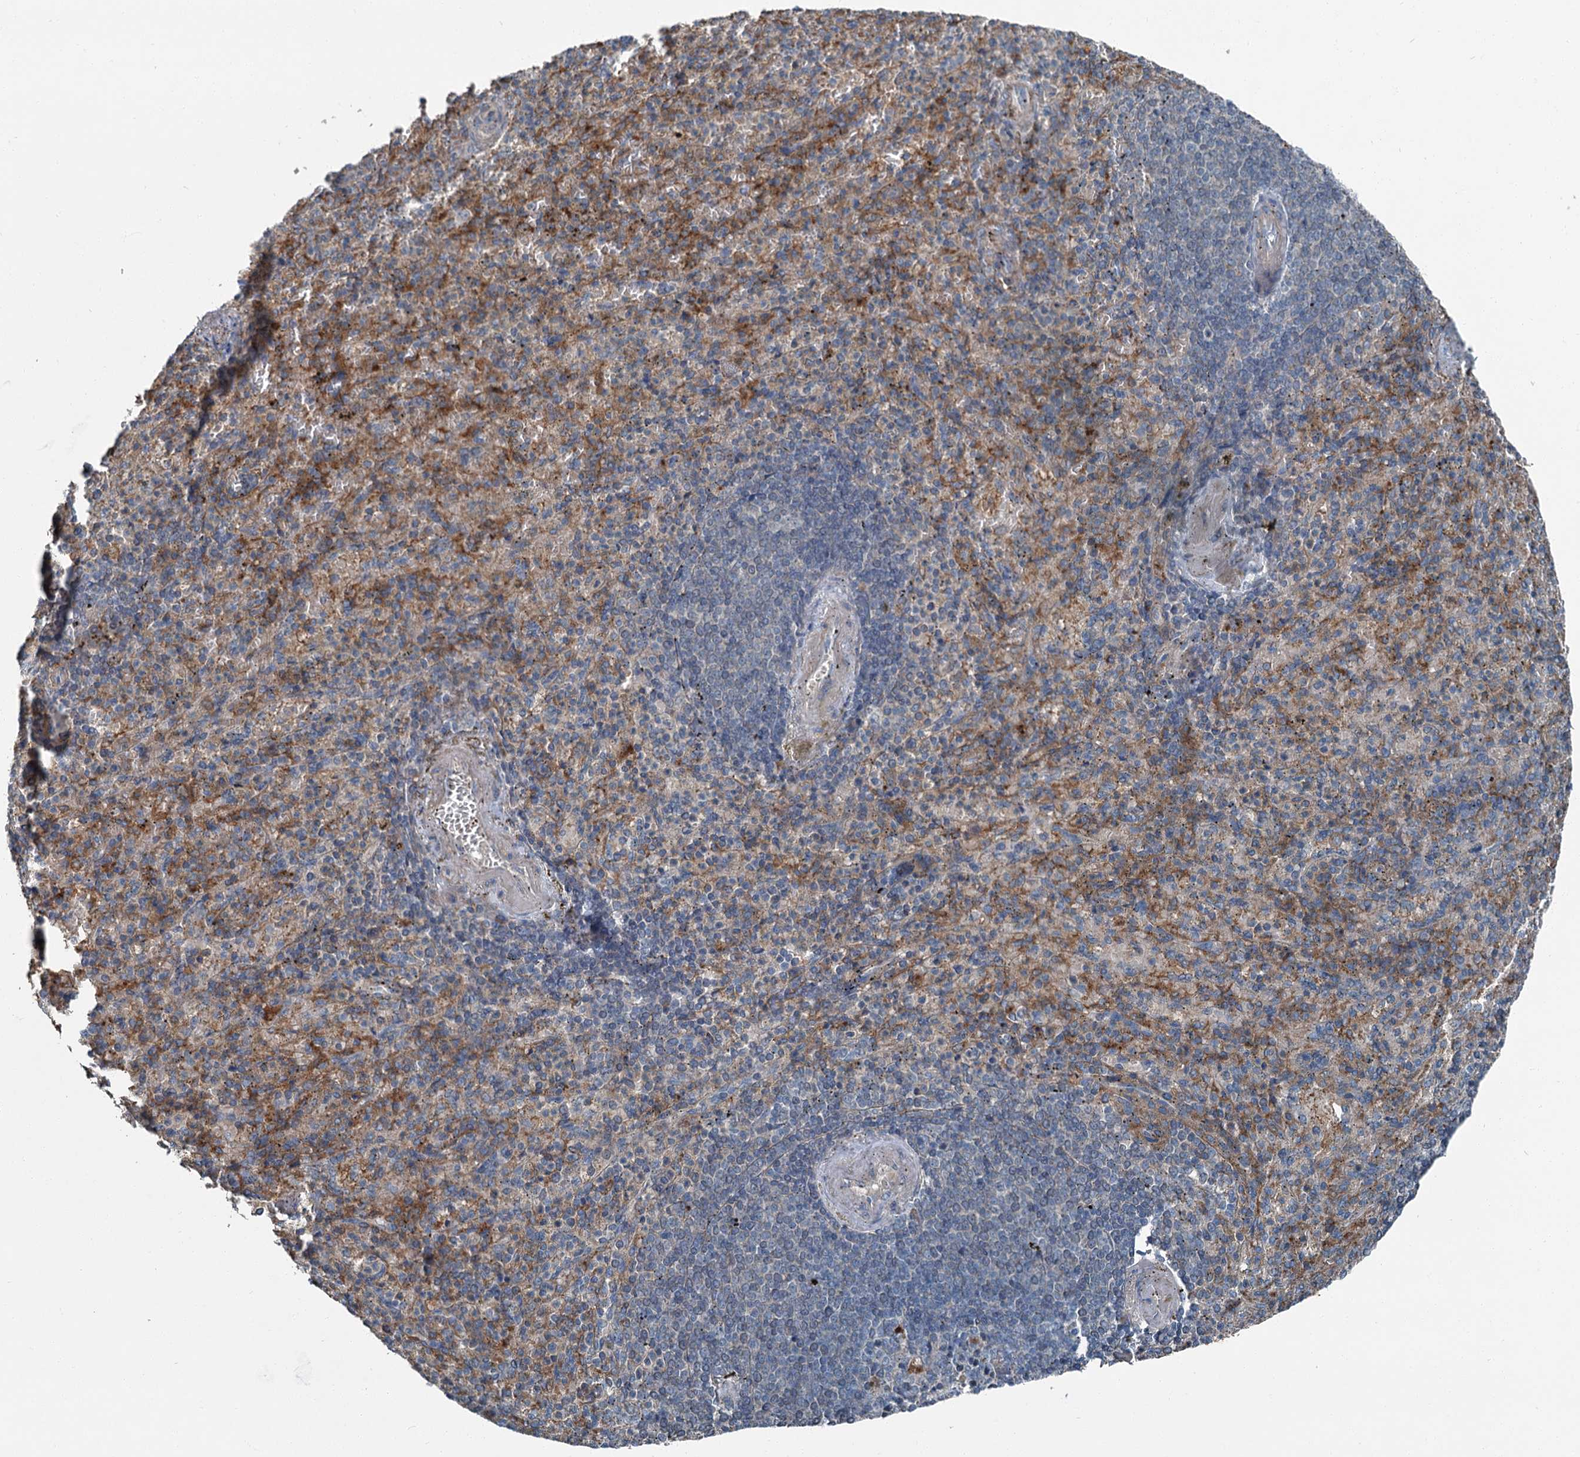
{"staining": {"intensity": "negative", "quantity": "none", "location": "none"}, "tissue": "spleen", "cell_type": "Cells in red pulp", "image_type": "normal", "snomed": [{"axis": "morphology", "description": "Normal tissue, NOS"}, {"axis": "topography", "description": "Spleen"}], "caption": "An image of spleen stained for a protein exhibits no brown staining in cells in red pulp.", "gene": "AXL", "patient": {"sex": "female", "age": 74}}